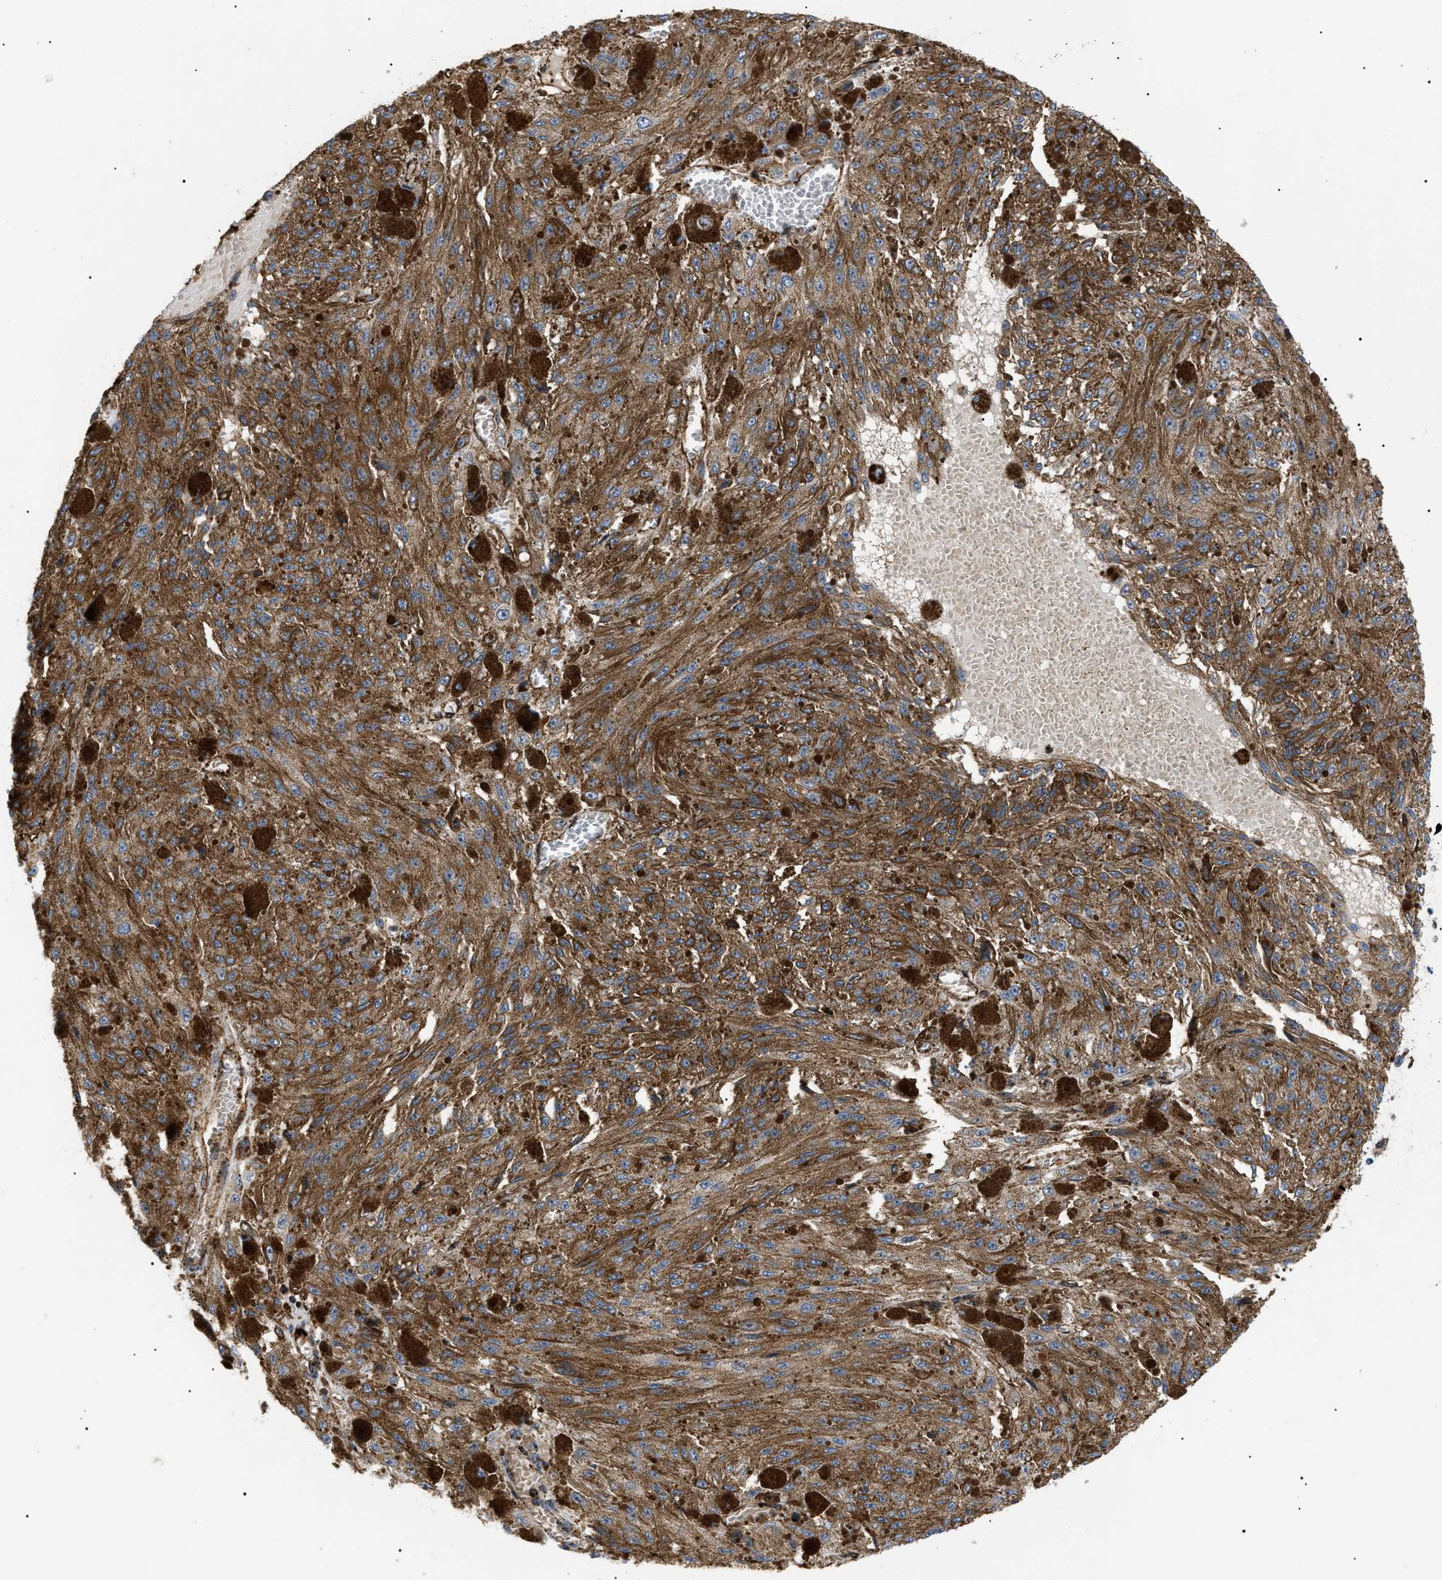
{"staining": {"intensity": "moderate", "quantity": ">75%", "location": "cytoplasmic/membranous"}, "tissue": "melanoma", "cell_type": "Tumor cells", "image_type": "cancer", "snomed": [{"axis": "morphology", "description": "Malignant melanoma, NOS"}, {"axis": "topography", "description": "Other"}], "caption": "This is a photomicrograph of IHC staining of melanoma, which shows moderate staining in the cytoplasmic/membranous of tumor cells.", "gene": "TMTC4", "patient": {"sex": "male", "age": 79}}